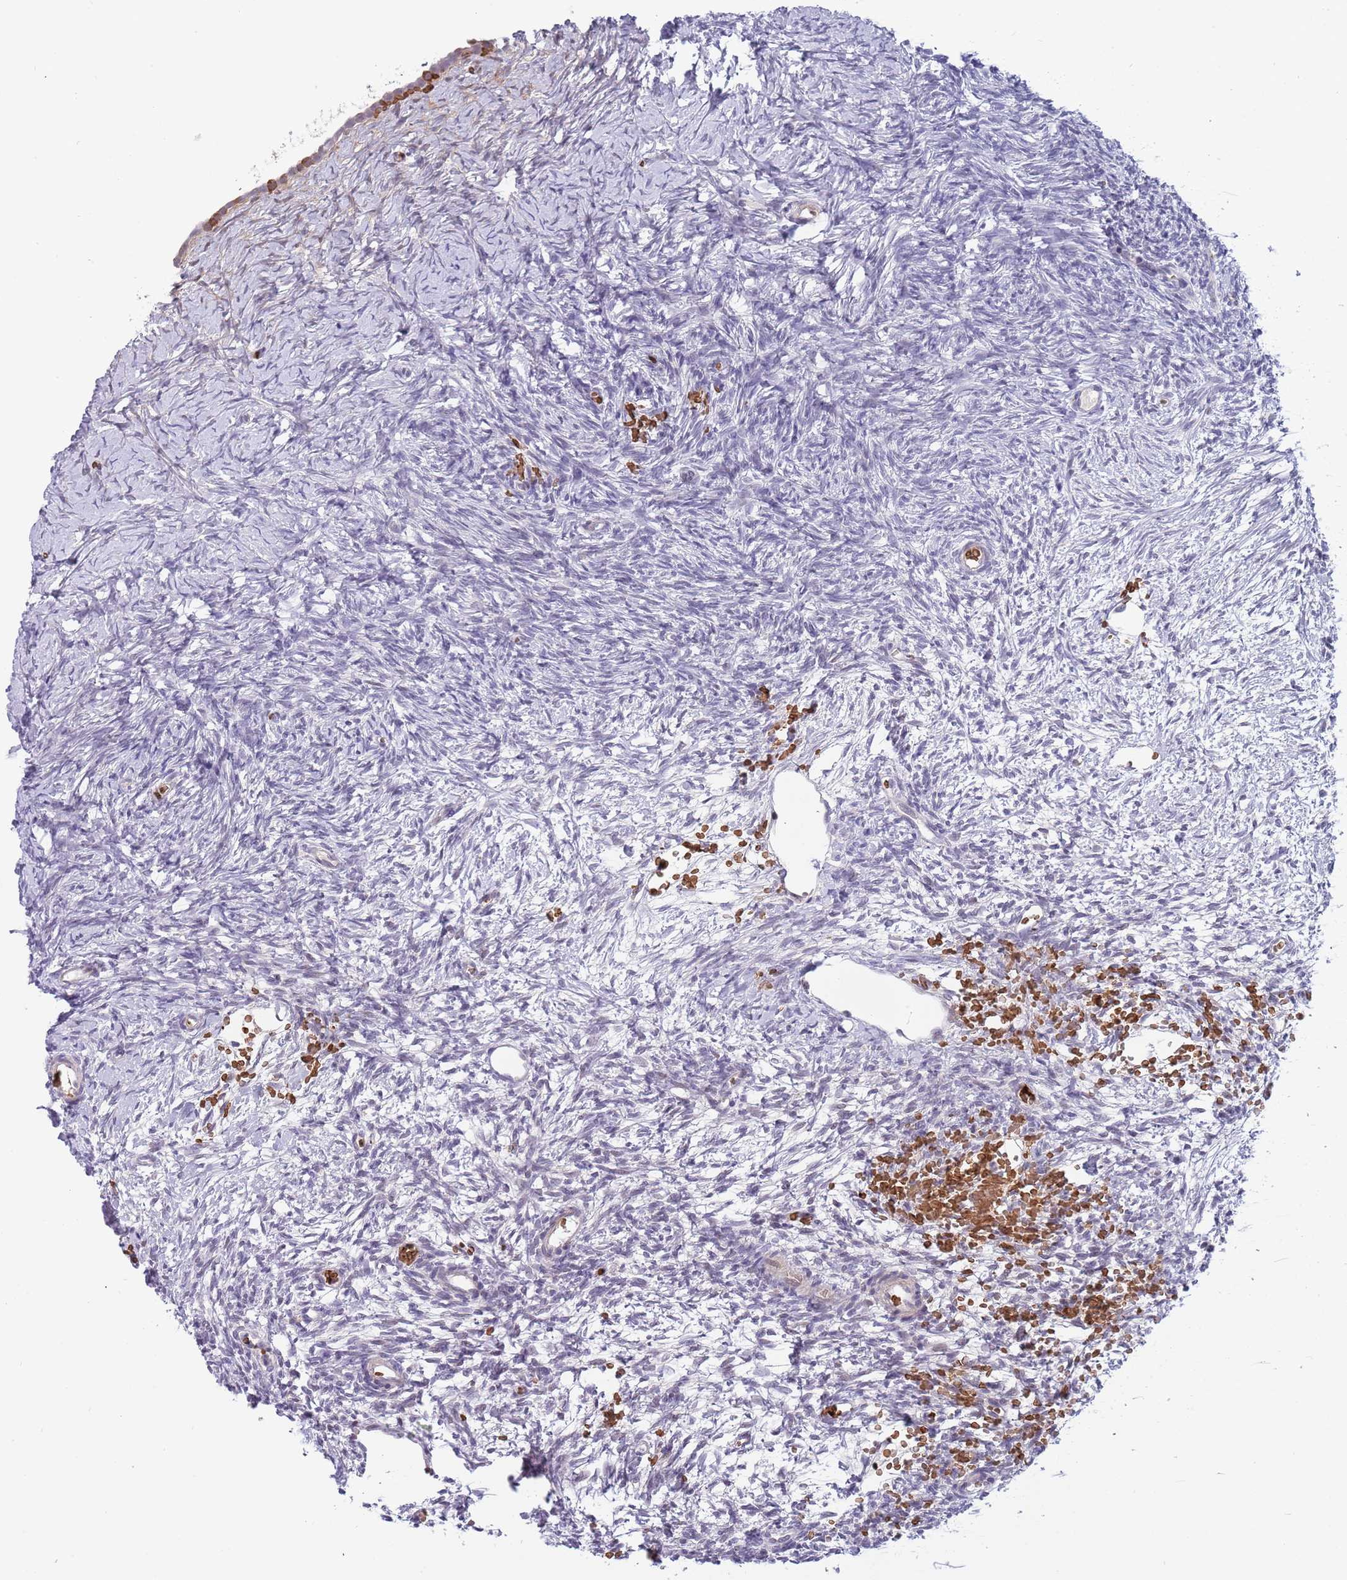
{"staining": {"intensity": "negative", "quantity": "none", "location": "none"}, "tissue": "ovary", "cell_type": "Ovarian stroma cells", "image_type": "normal", "snomed": [{"axis": "morphology", "description": "Normal tissue, NOS"}, {"axis": "topography", "description": "Ovary"}], "caption": "The histopathology image demonstrates no significant expression in ovarian stroma cells of ovary.", "gene": "LYPD6B", "patient": {"sex": "female", "age": 39}}